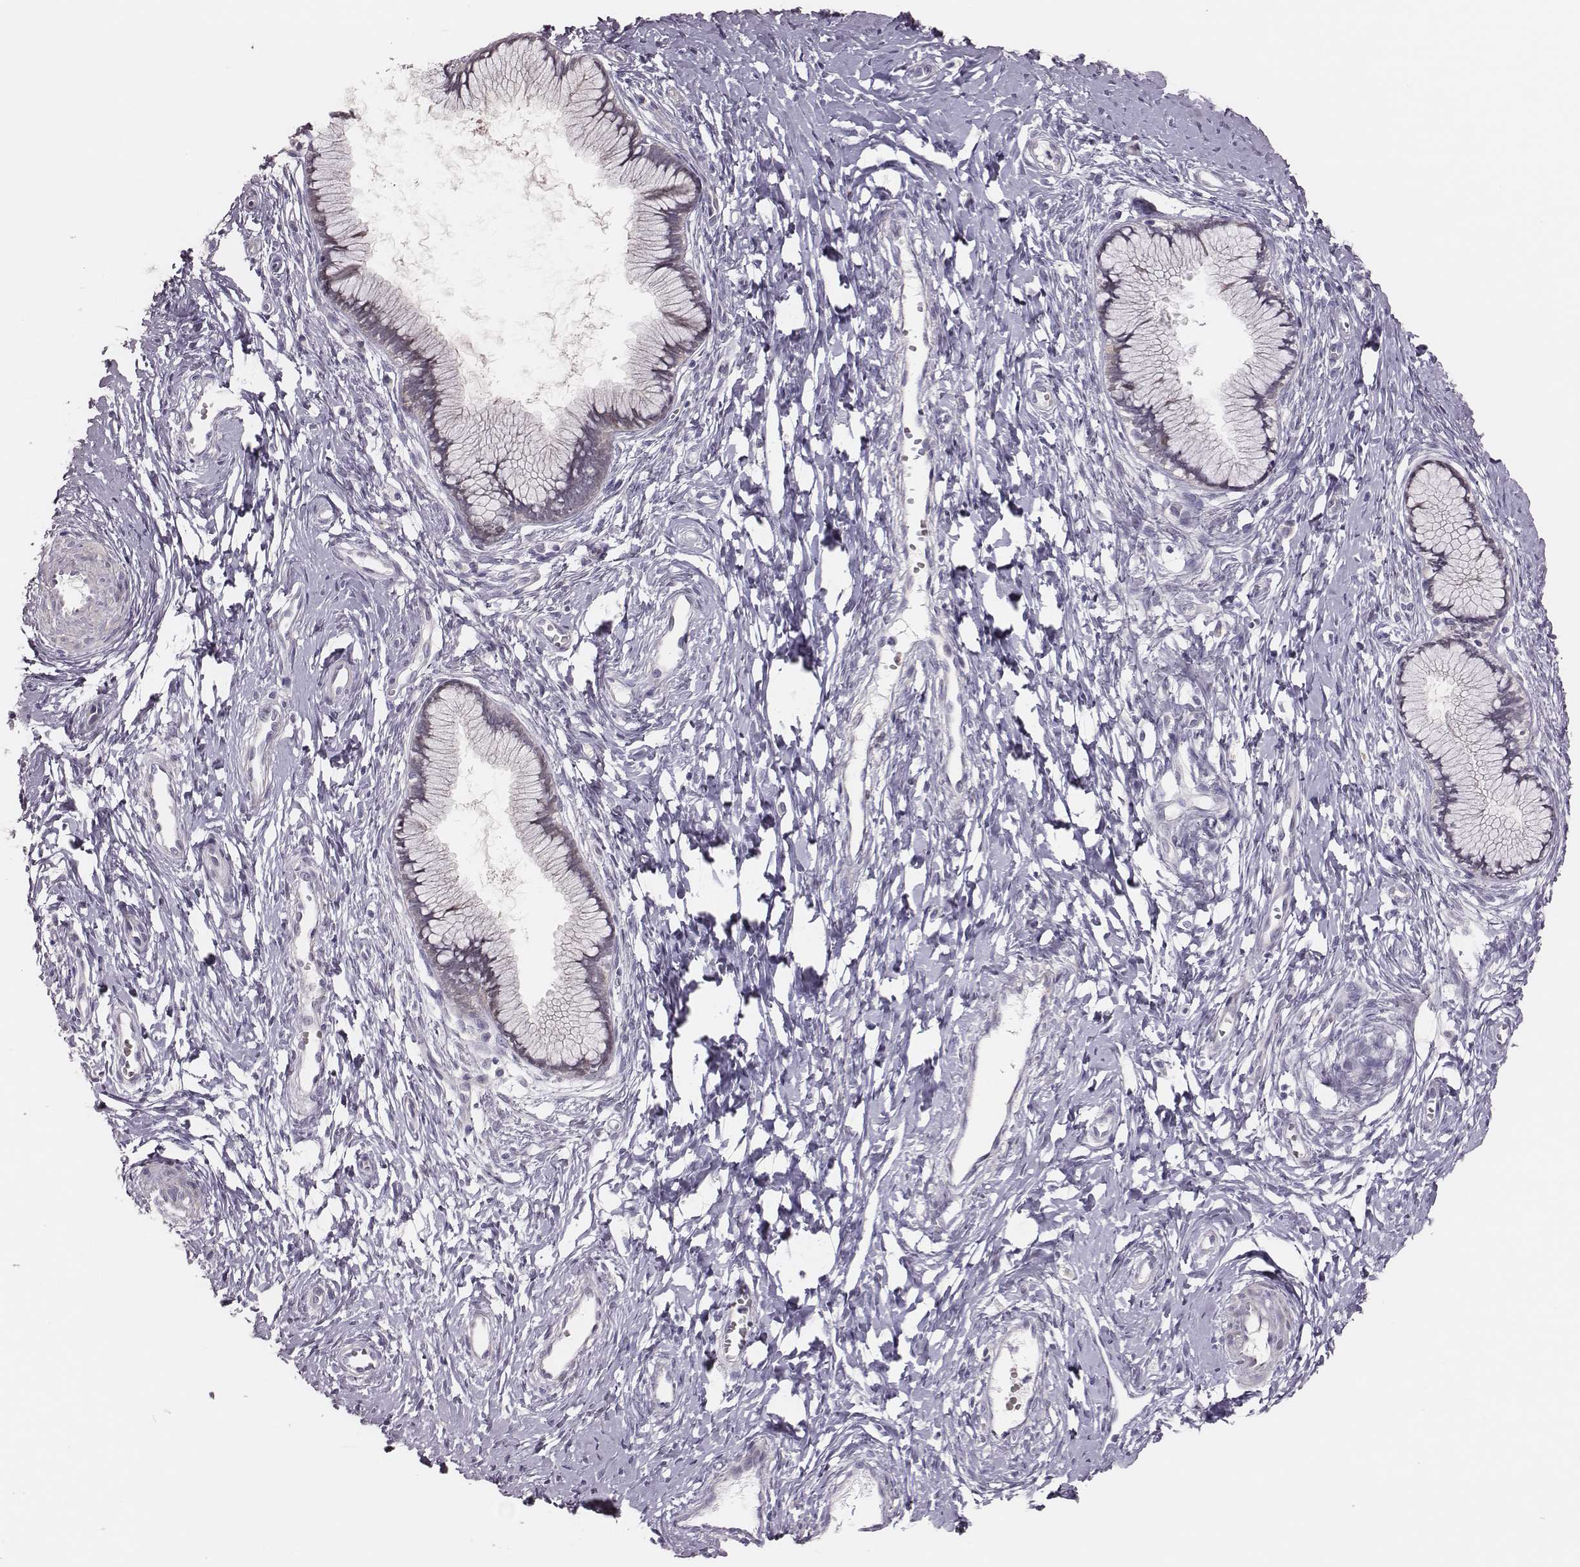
{"staining": {"intensity": "negative", "quantity": "none", "location": "none"}, "tissue": "cervix", "cell_type": "Glandular cells", "image_type": "normal", "snomed": [{"axis": "morphology", "description": "Normal tissue, NOS"}, {"axis": "topography", "description": "Cervix"}], "caption": "An image of cervix stained for a protein shows no brown staining in glandular cells.", "gene": "SCML2", "patient": {"sex": "female", "age": 40}}